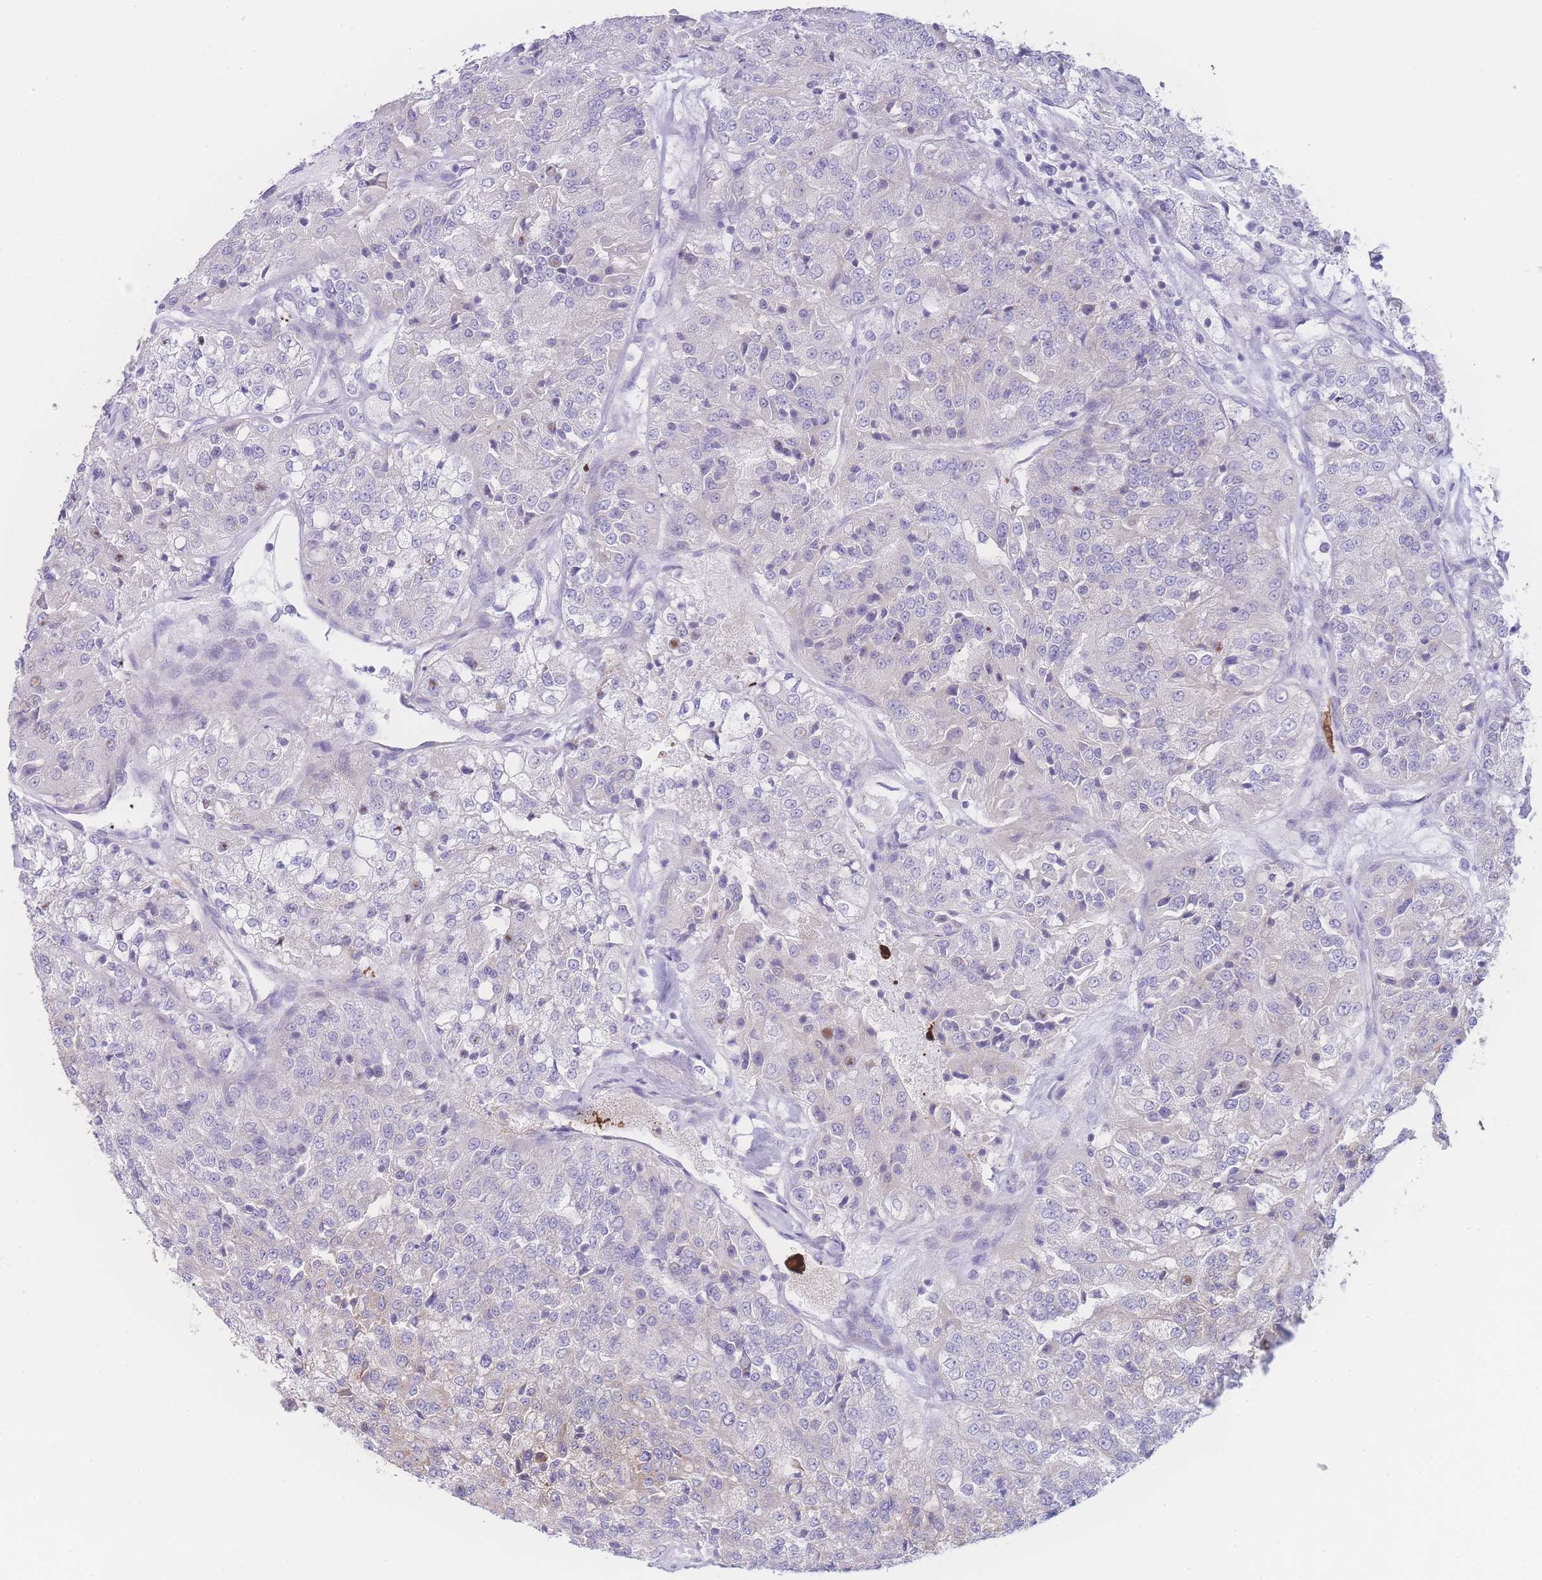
{"staining": {"intensity": "negative", "quantity": "none", "location": "none"}, "tissue": "renal cancer", "cell_type": "Tumor cells", "image_type": "cancer", "snomed": [{"axis": "morphology", "description": "Adenocarcinoma, NOS"}, {"axis": "topography", "description": "Kidney"}], "caption": "This is an immunohistochemistry (IHC) photomicrograph of renal cancer (adenocarcinoma). There is no expression in tumor cells.", "gene": "NBEAL1", "patient": {"sex": "female", "age": 63}}